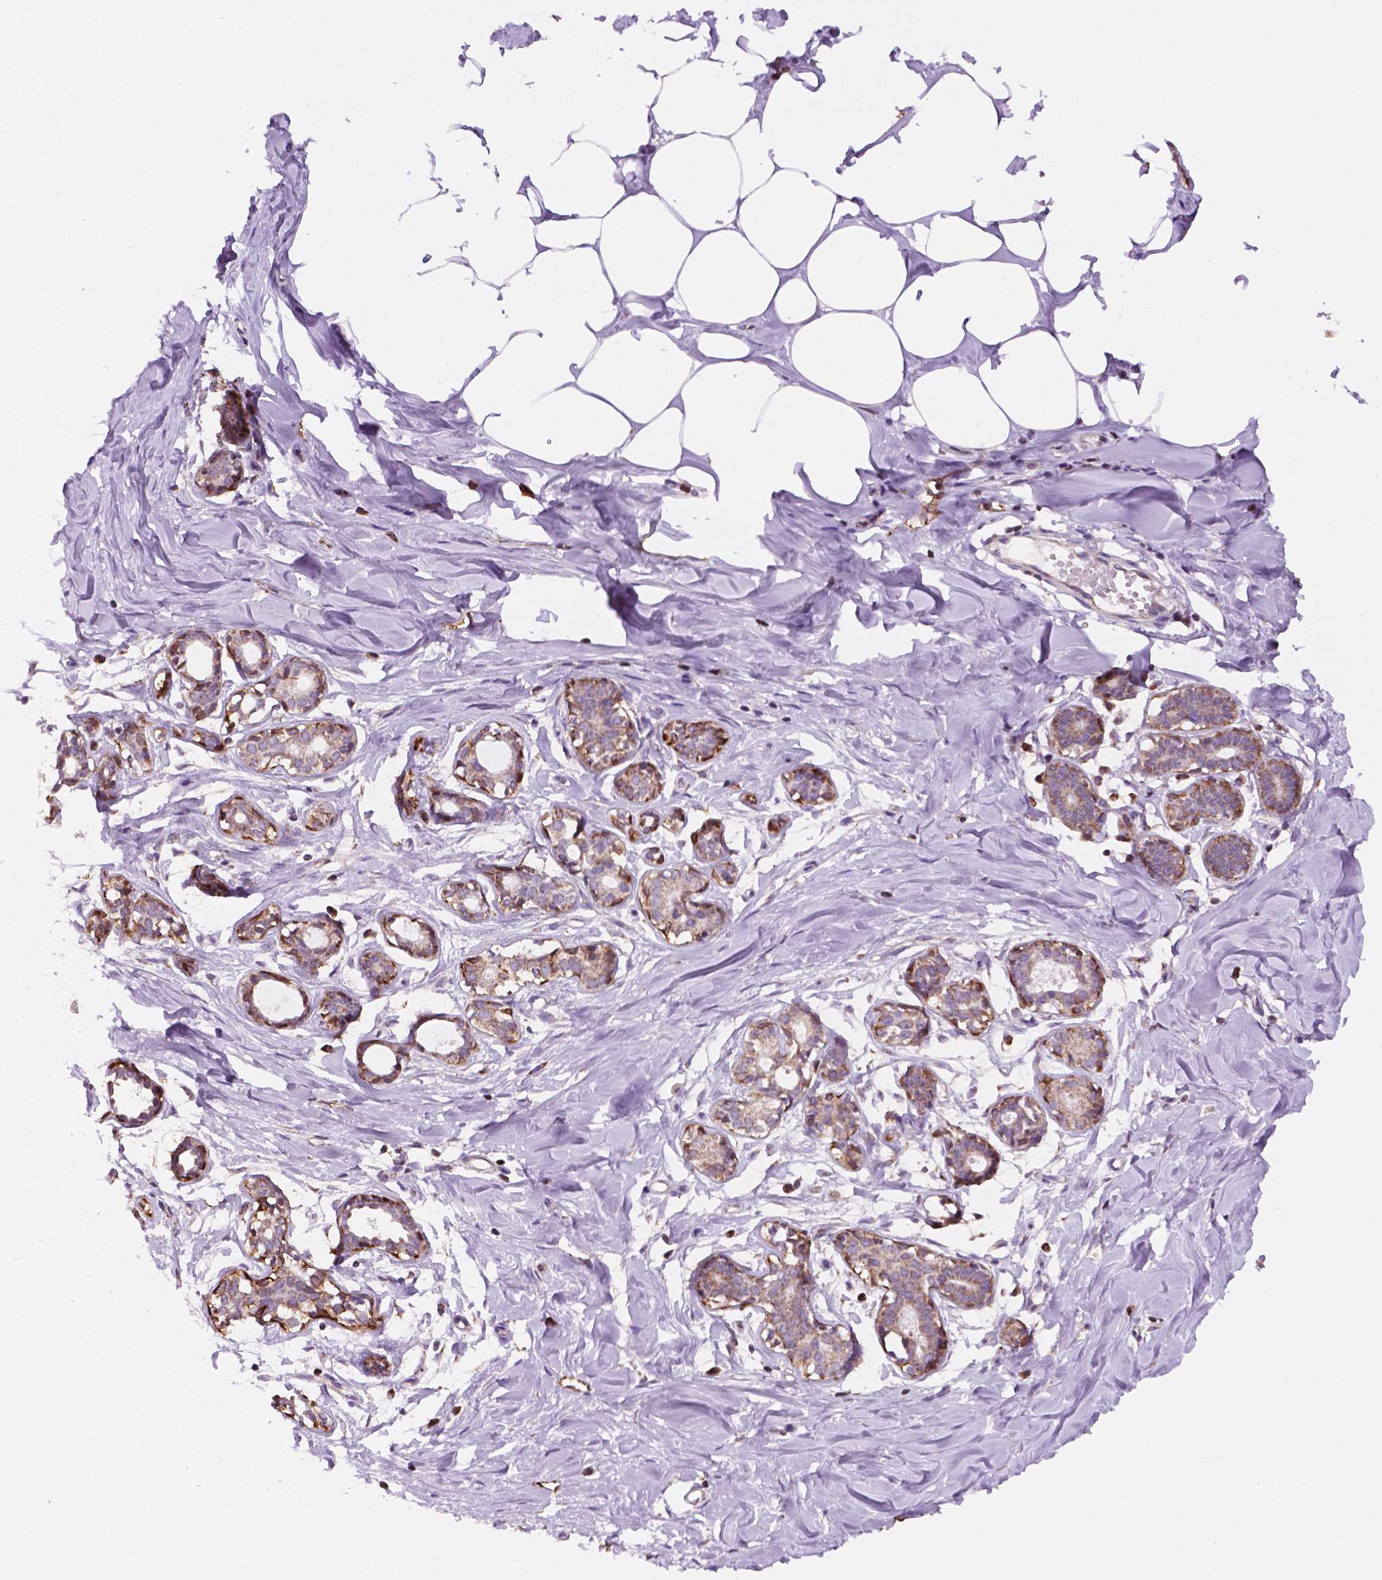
{"staining": {"intensity": "moderate", "quantity": ">75%", "location": "cytoplasmic/membranous"}, "tissue": "breast", "cell_type": "Adipocytes", "image_type": "normal", "snomed": [{"axis": "morphology", "description": "Normal tissue, NOS"}, {"axis": "topography", "description": "Breast"}], "caption": "Moderate cytoplasmic/membranous expression is appreciated in approximately >75% of adipocytes in benign breast. The staining was performed using DAB, with brown indicating positive protein expression. Nuclei are stained blue with hematoxylin.", "gene": "GEMIN4", "patient": {"sex": "female", "age": 27}}